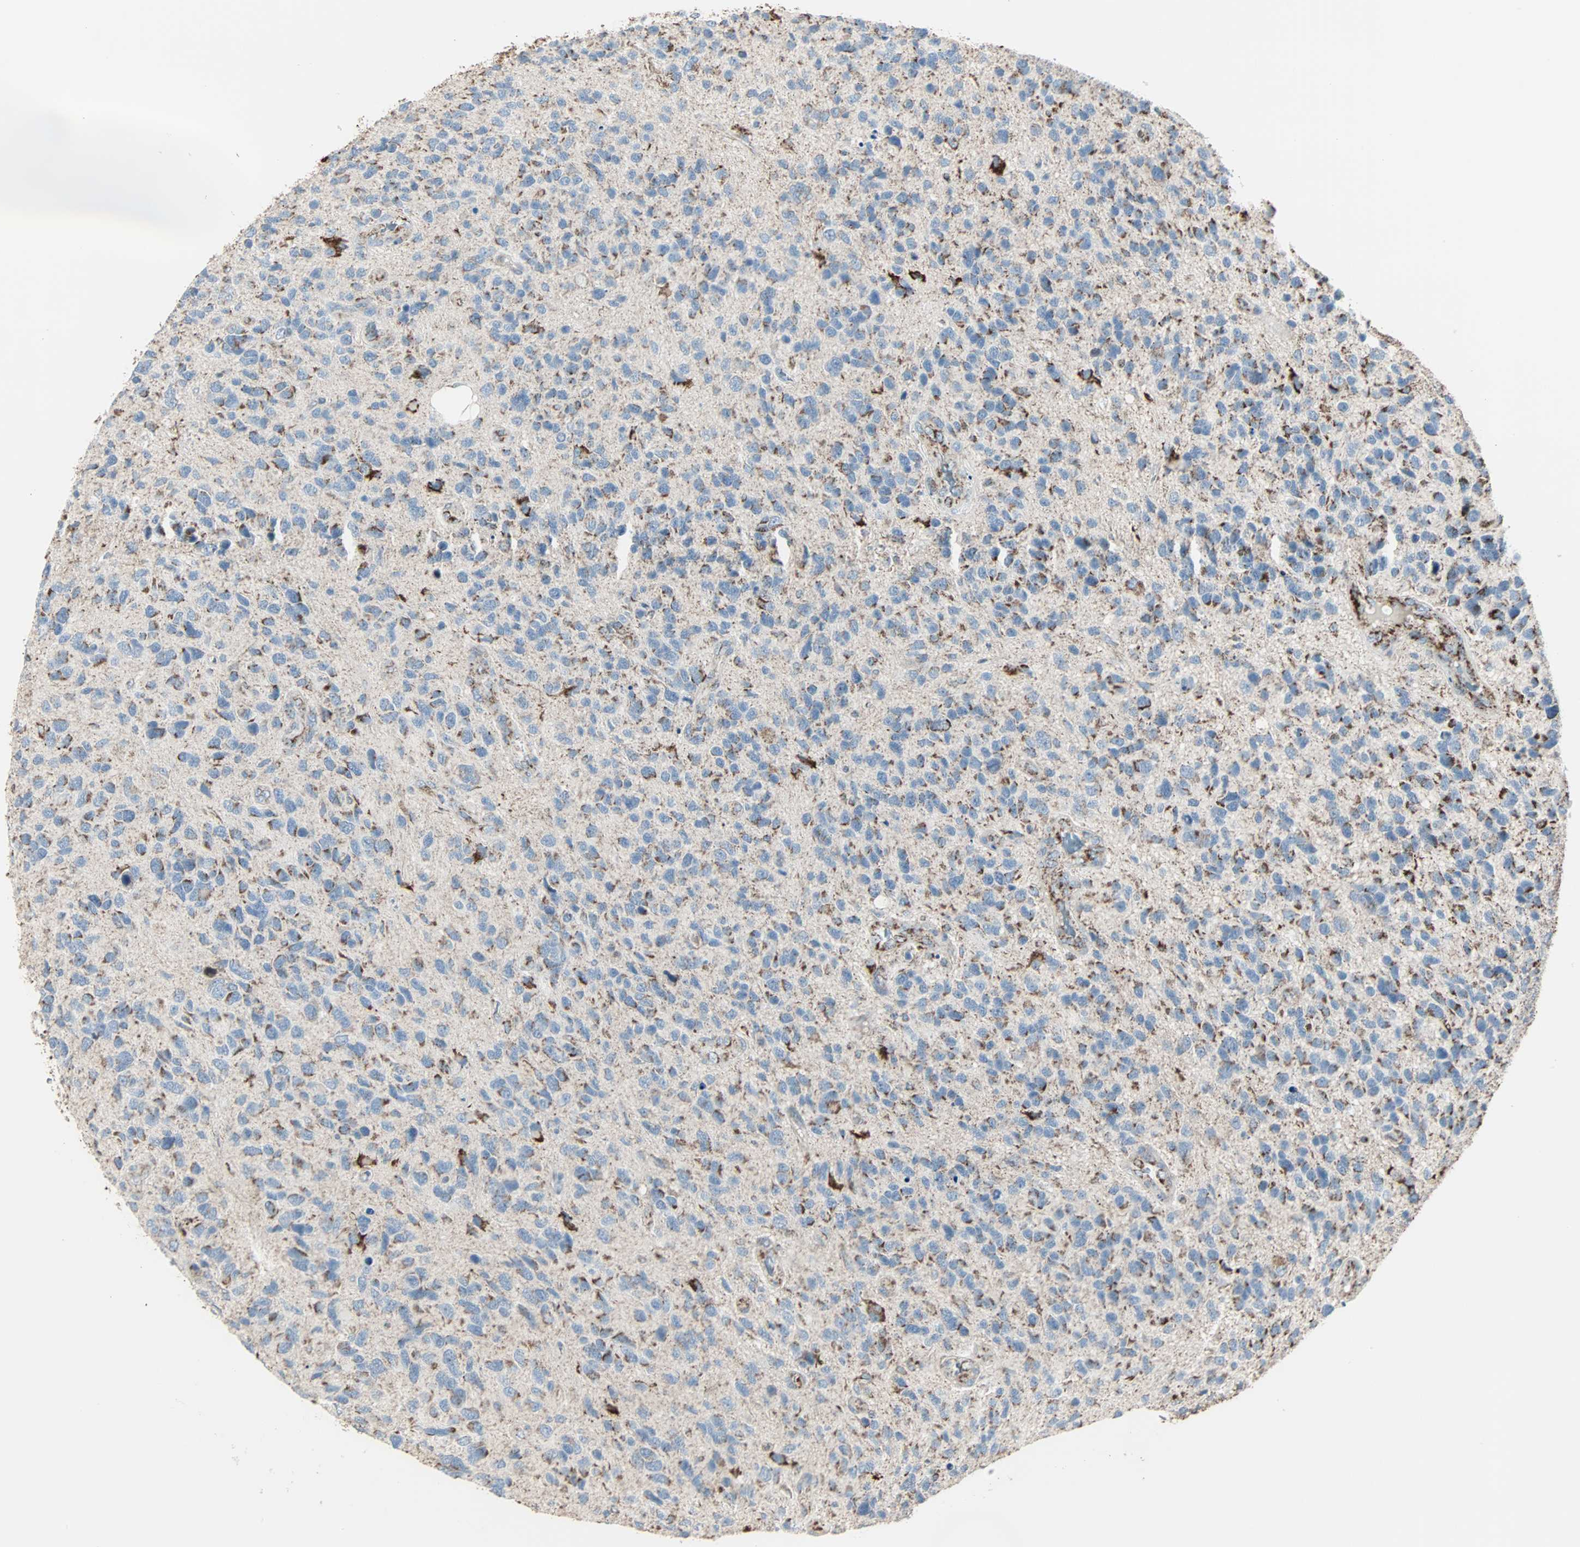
{"staining": {"intensity": "moderate", "quantity": "25%-75%", "location": "cytoplasmic/membranous"}, "tissue": "glioma", "cell_type": "Tumor cells", "image_type": "cancer", "snomed": [{"axis": "morphology", "description": "Glioma, malignant, High grade"}, {"axis": "topography", "description": "Brain"}], "caption": "Glioma stained with a brown dye demonstrates moderate cytoplasmic/membranous positive staining in about 25%-75% of tumor cells.", "gene": "IDH2", "patient": {"sex": "female", "age": 58}}